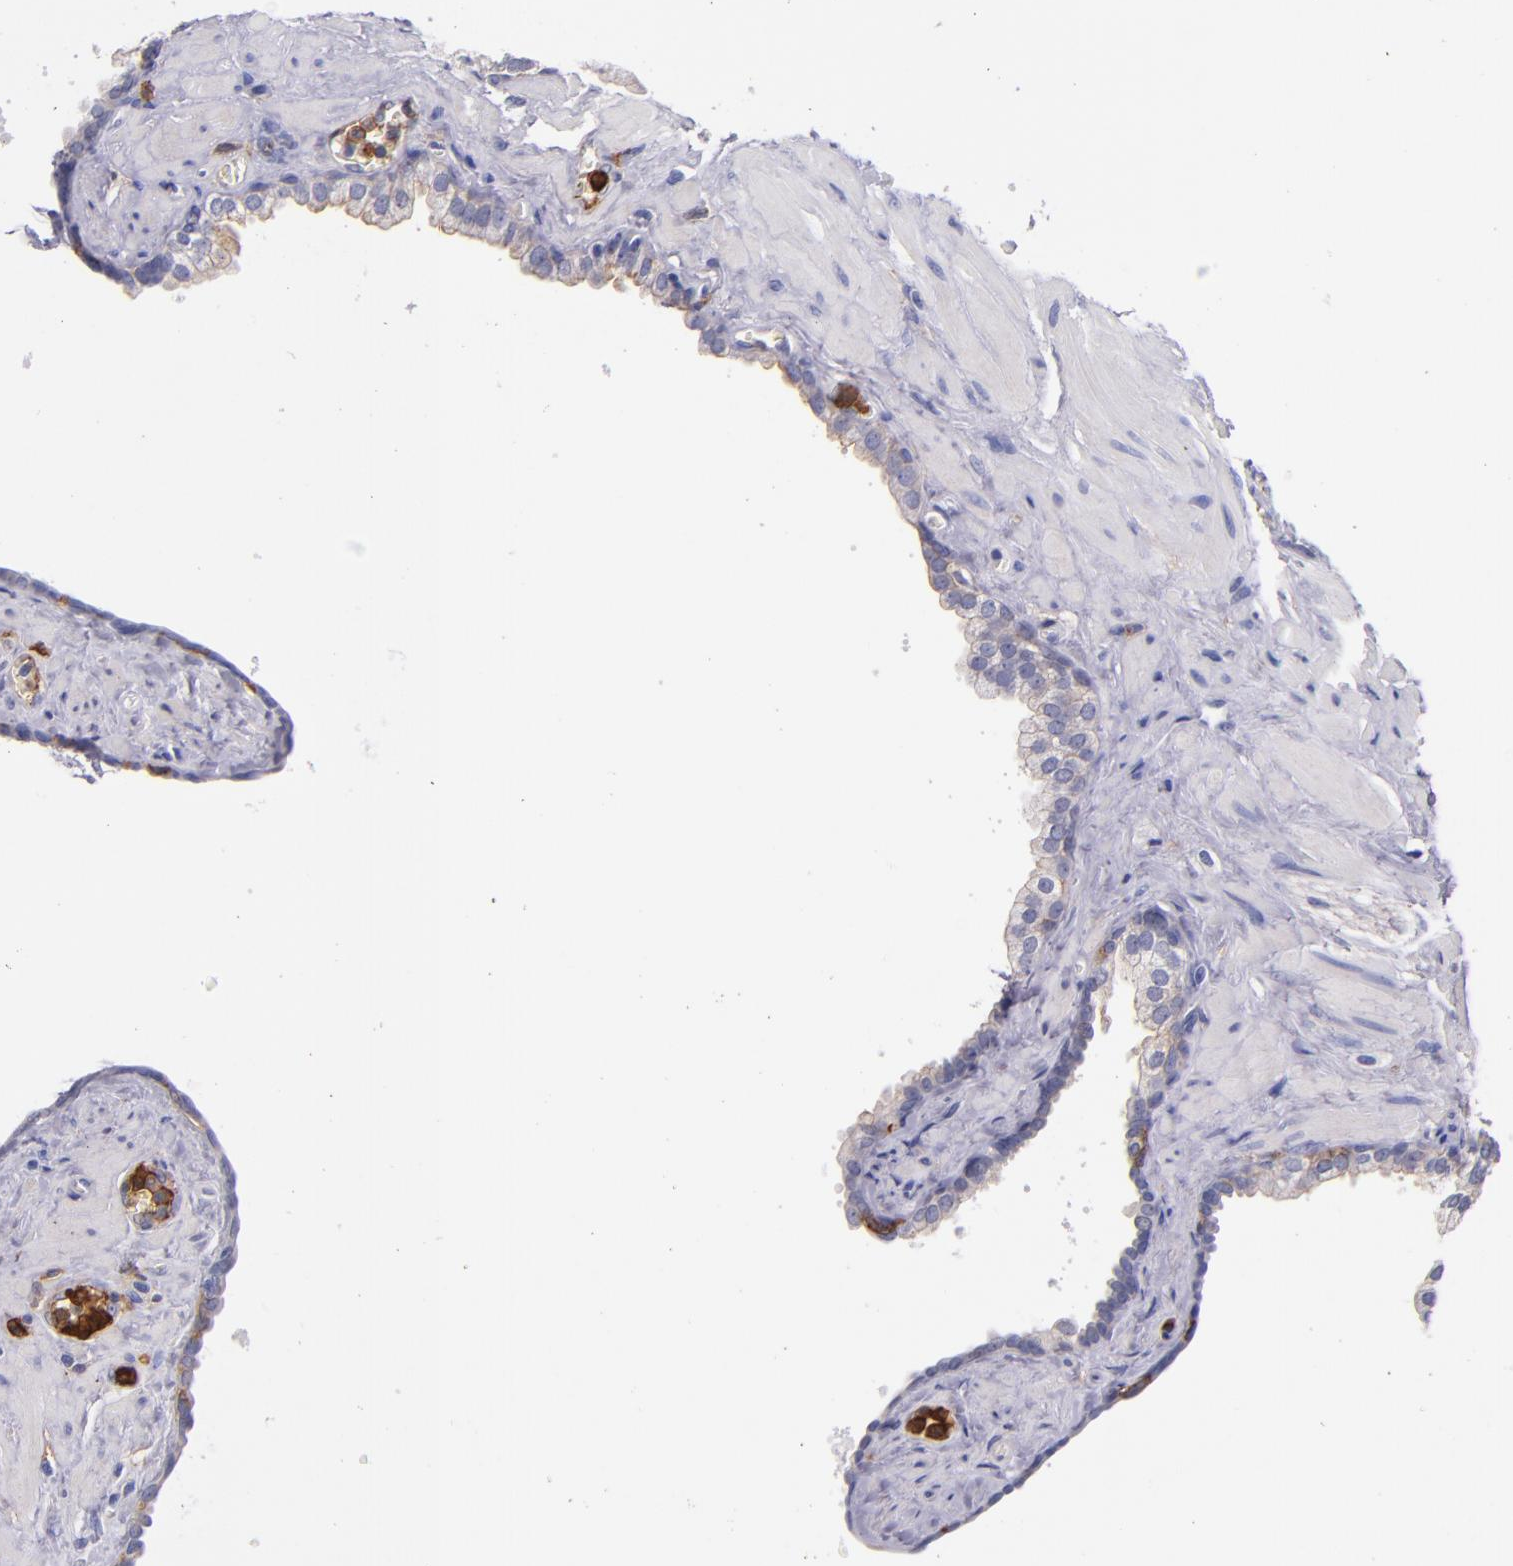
{"staining": {"intensity": "weak", "quantity": "25%-75%", "location": "cytoplasmic/membranous"}, "tissue": "prostate", "cell_type": "Glandular cells", "image_type": "normal", "snomed": [{"axis": "morphology", "description": "Normal tissue, NOS"}, {"axis": "topography", "description": "Prostate"}], "caption": "Weak cytoplasmic/membranous protein staining is appreciated in approximately 25%-75% of glandular cells in prostate. (DAB (3,3'-diaminobenzidine) IHC, brown staining for protein, blue staining for nuclei).", "gene": "C5AR1", "patient": {"sex": "male", "age": 60}}